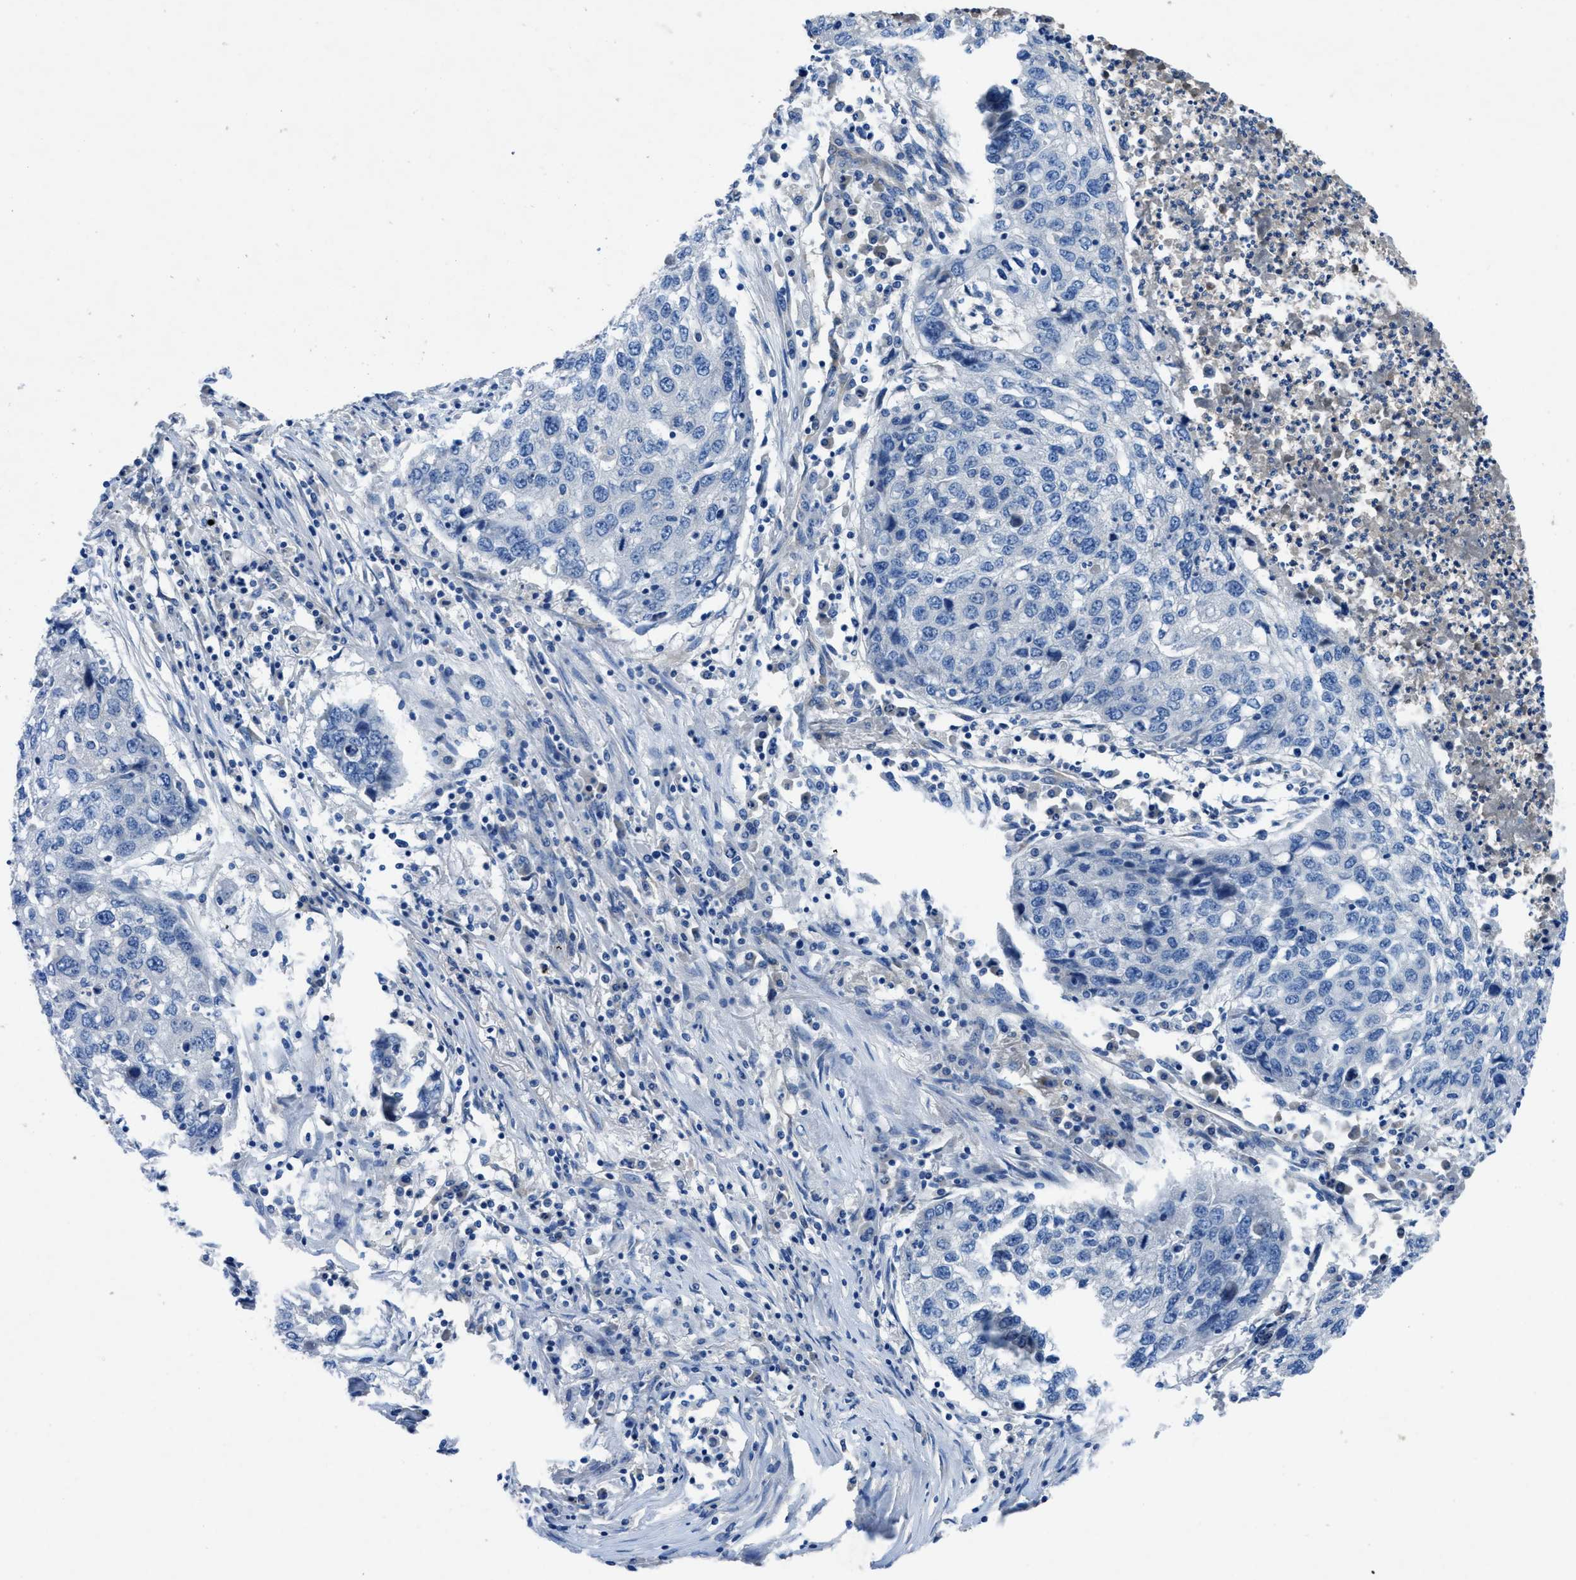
{"staining": {"intensity": "negative", "quantity": "none", "location": "none"}, "tissue": "lung cancer", "cell_type": "Tumor cells", "image_type": "cancer", "snomed": [{"axis": "morphology", "description": "Squamous cell carcinoma, NOS"}, {"axis": "topography", "description": "Lung"}], "caption": "Squamous cell carcinoma (lung) was stained to show a protein in brown. There is no significant positivity in tumor cells.", "gene": "PGR", "patient": {"sex": "female", "age": 63}}